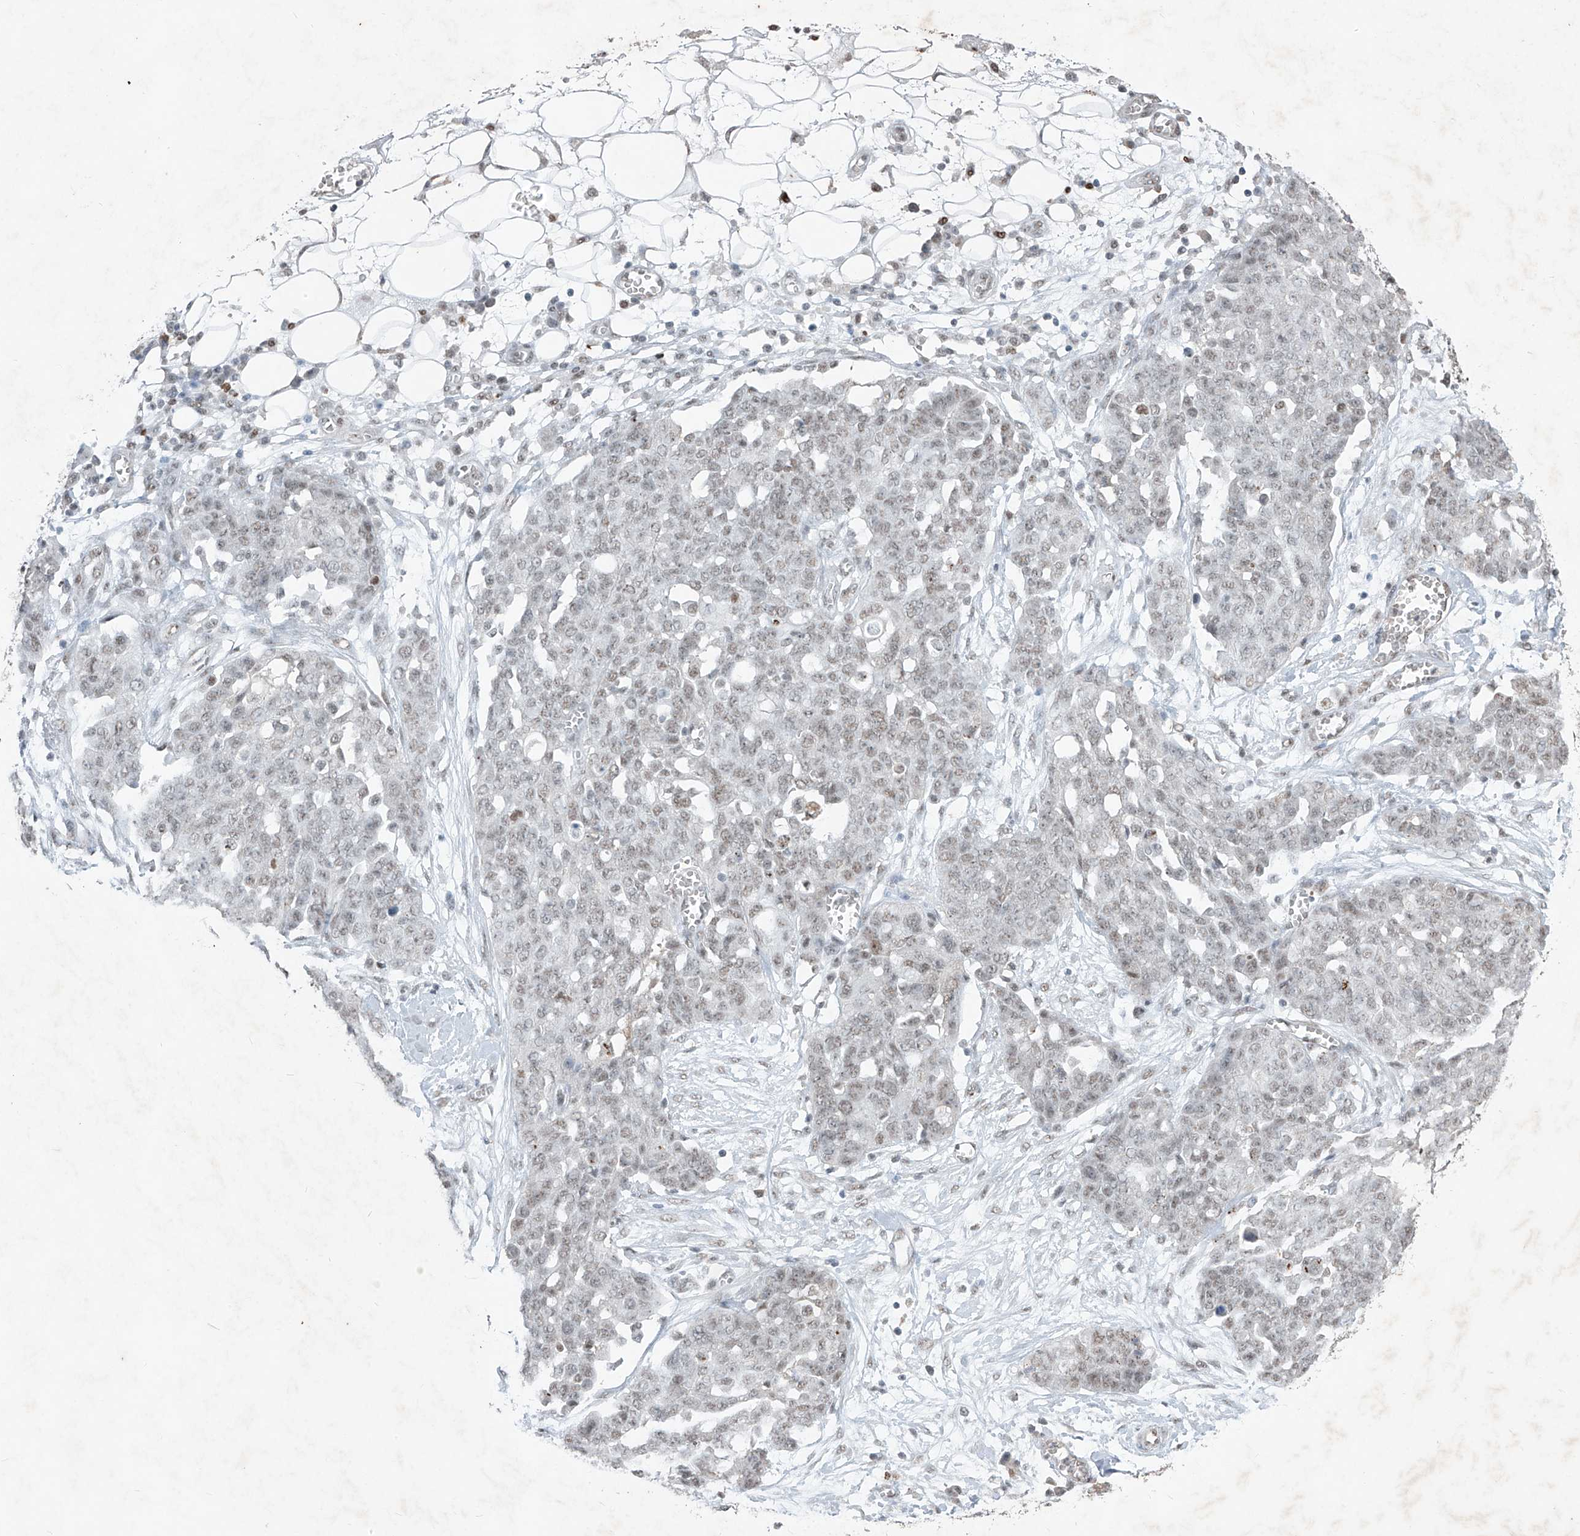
{"staining": {"intensity": "weak", "quantity": "<25%", "location": "nuclear"}, "tissue": "ovarian cancer", "cell_type": "Tumor cells", "image_type": "cancer", "snomed": [{"axis": "morphology", "description": "Cystadenocarcinoma, serous, NOS"}, {"axis": "topography", "description": "Soft tissue"}, {"axis": "topography", "description": "Ovary"}], "caption": "Photomicrograph shows no protein positivity in tumor cells of ovarian serous cystadenocarcinoma tissue.", "gene": "TFEC", "patient": {"sex": "female", "age": 57}}